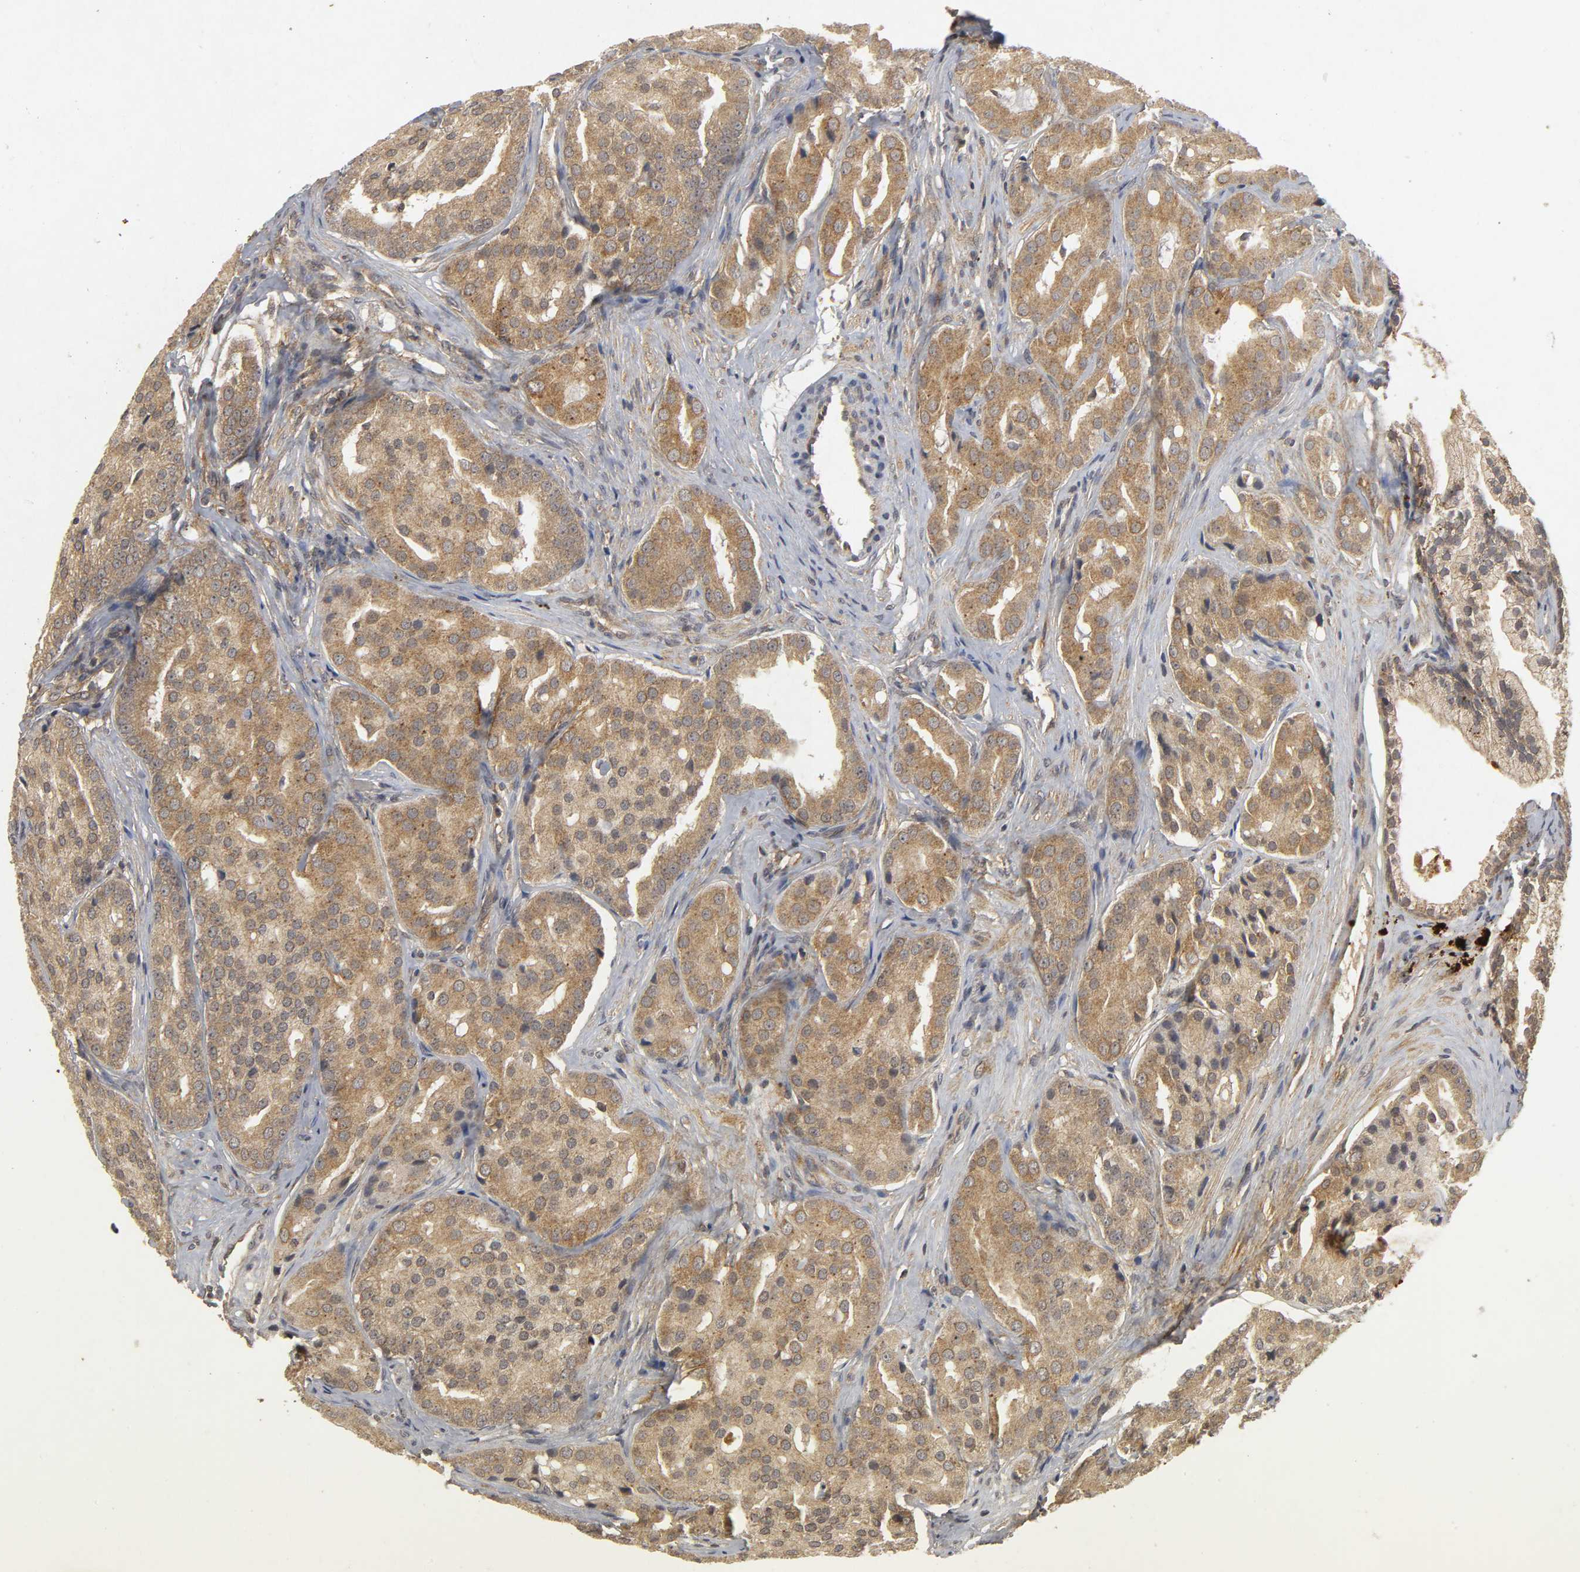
{"staining": {"intensity": "moderate", "quantity": ">75%", "location": "cytoplasmic/membranous"}, "tissue": "prostate cancer", "cell_type": "Tumor cells", "image_type": "cancer", "snomed": [{"axis": "morphology", "description": "Adenocarcinoma, High grade"}, {"axis": "topography", "description": "Prostate"}], "caption": "Tumor cells demonstrate moderate cytoplasmic/membranous expression in approximately >75% of cells in prostate cancer (adenocarcinoma (high-grade)).", "gene": "TRAF6", "patient": {"sex": "male", "age": 64}}